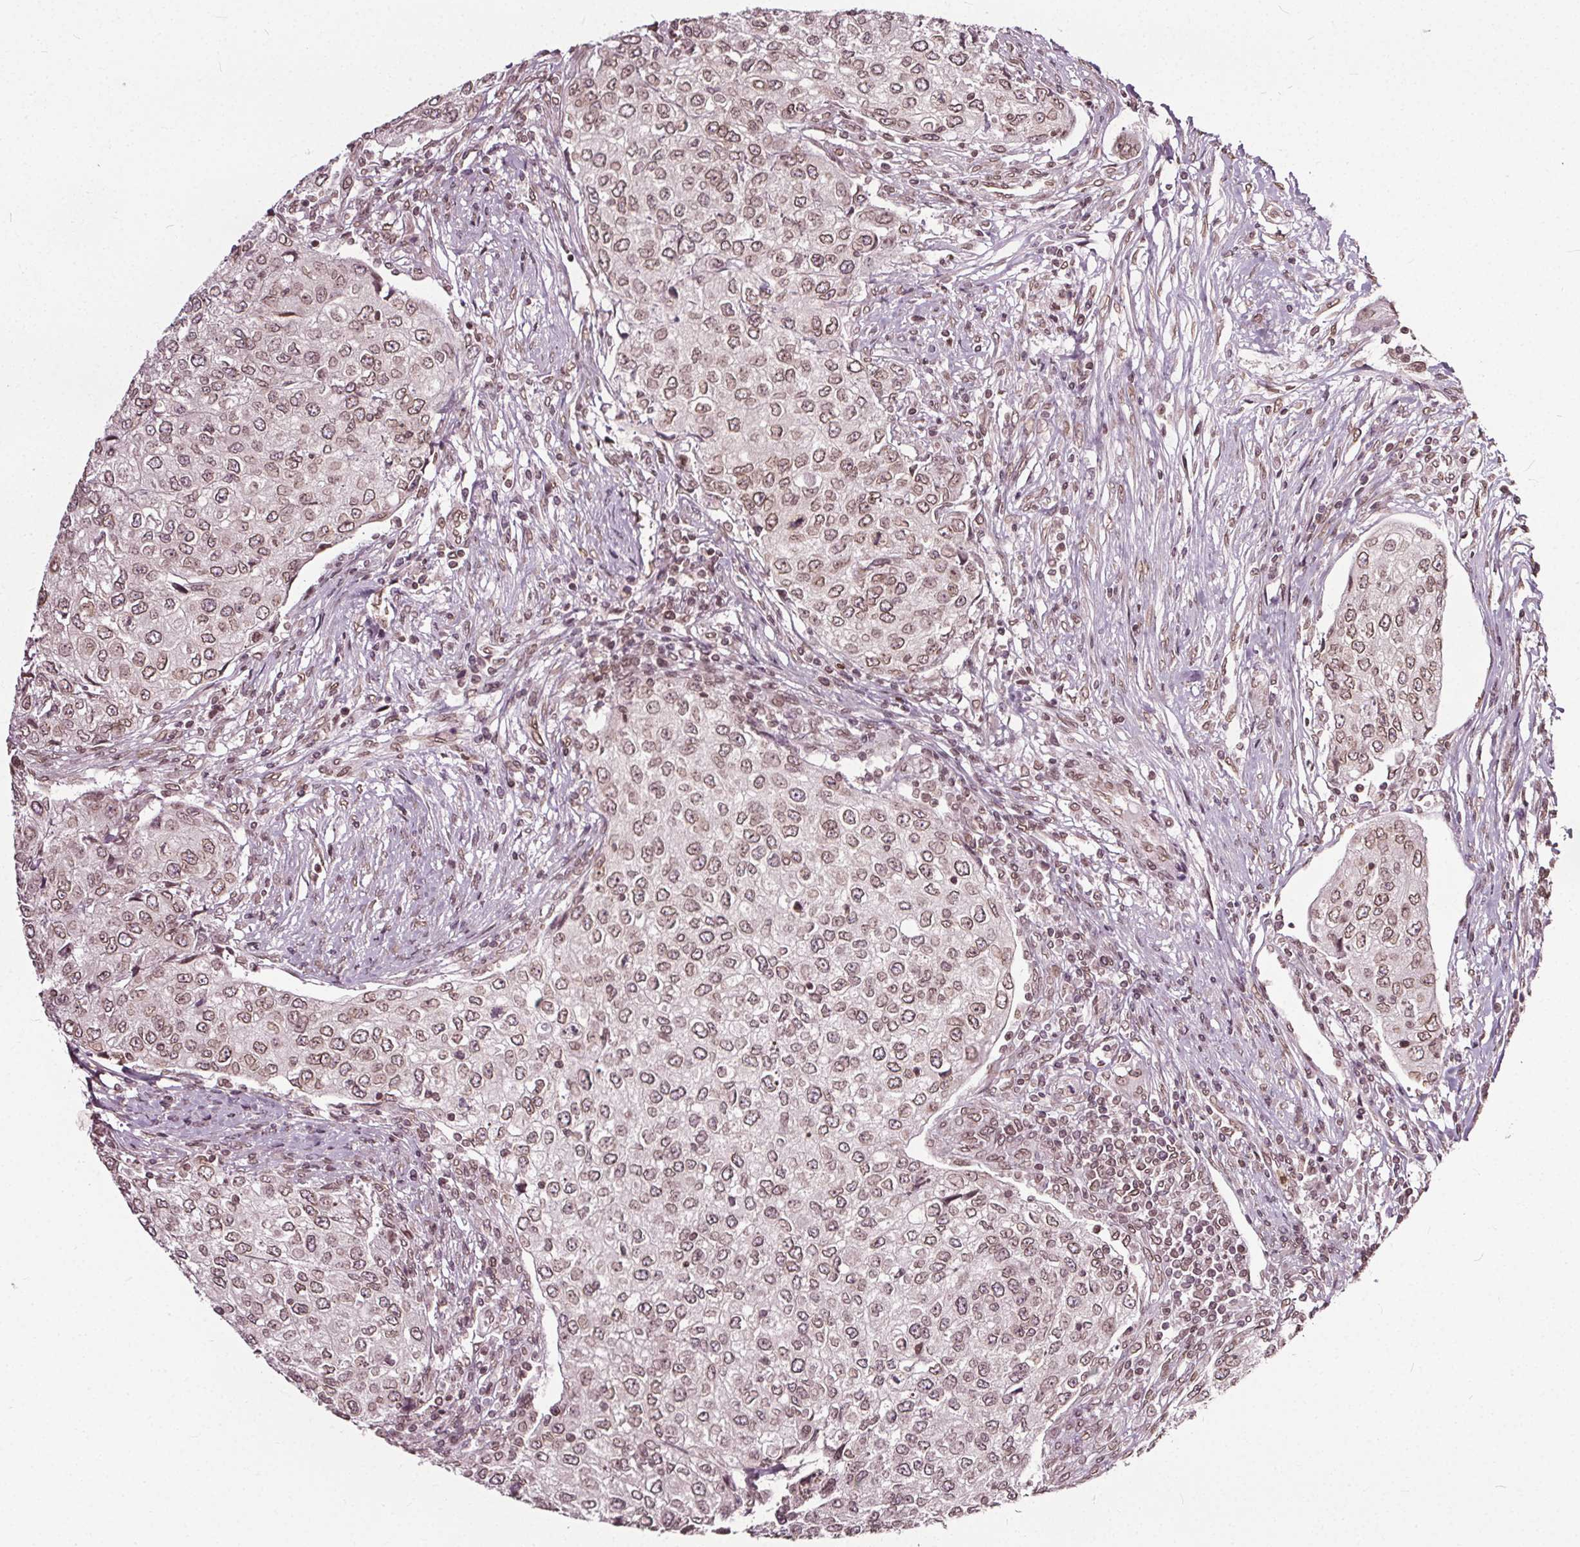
{"staining": {"intensity": "moderate", "quantity": ">75%", "location": "cytoplasmic/membranous,nuclear"}, "tissue": "urothelial cancer", "cell_type": "Tumor cells", "image_type": "cancer", "snomed": [{"axis": "morphology", "description": "Urothelial carcinoma, High grade"}, {"axis": "topography", "description": "Urinary bladder"}], "caption": "Urothelial cancer was stained to show a protein in brown. There is medium levels of moderate cytoplasmic/membranous and nuclear expression in approximately >75% of tumor cells.", "gene": "TTC39C", "patient": {"sex": "female", "age": 78}}